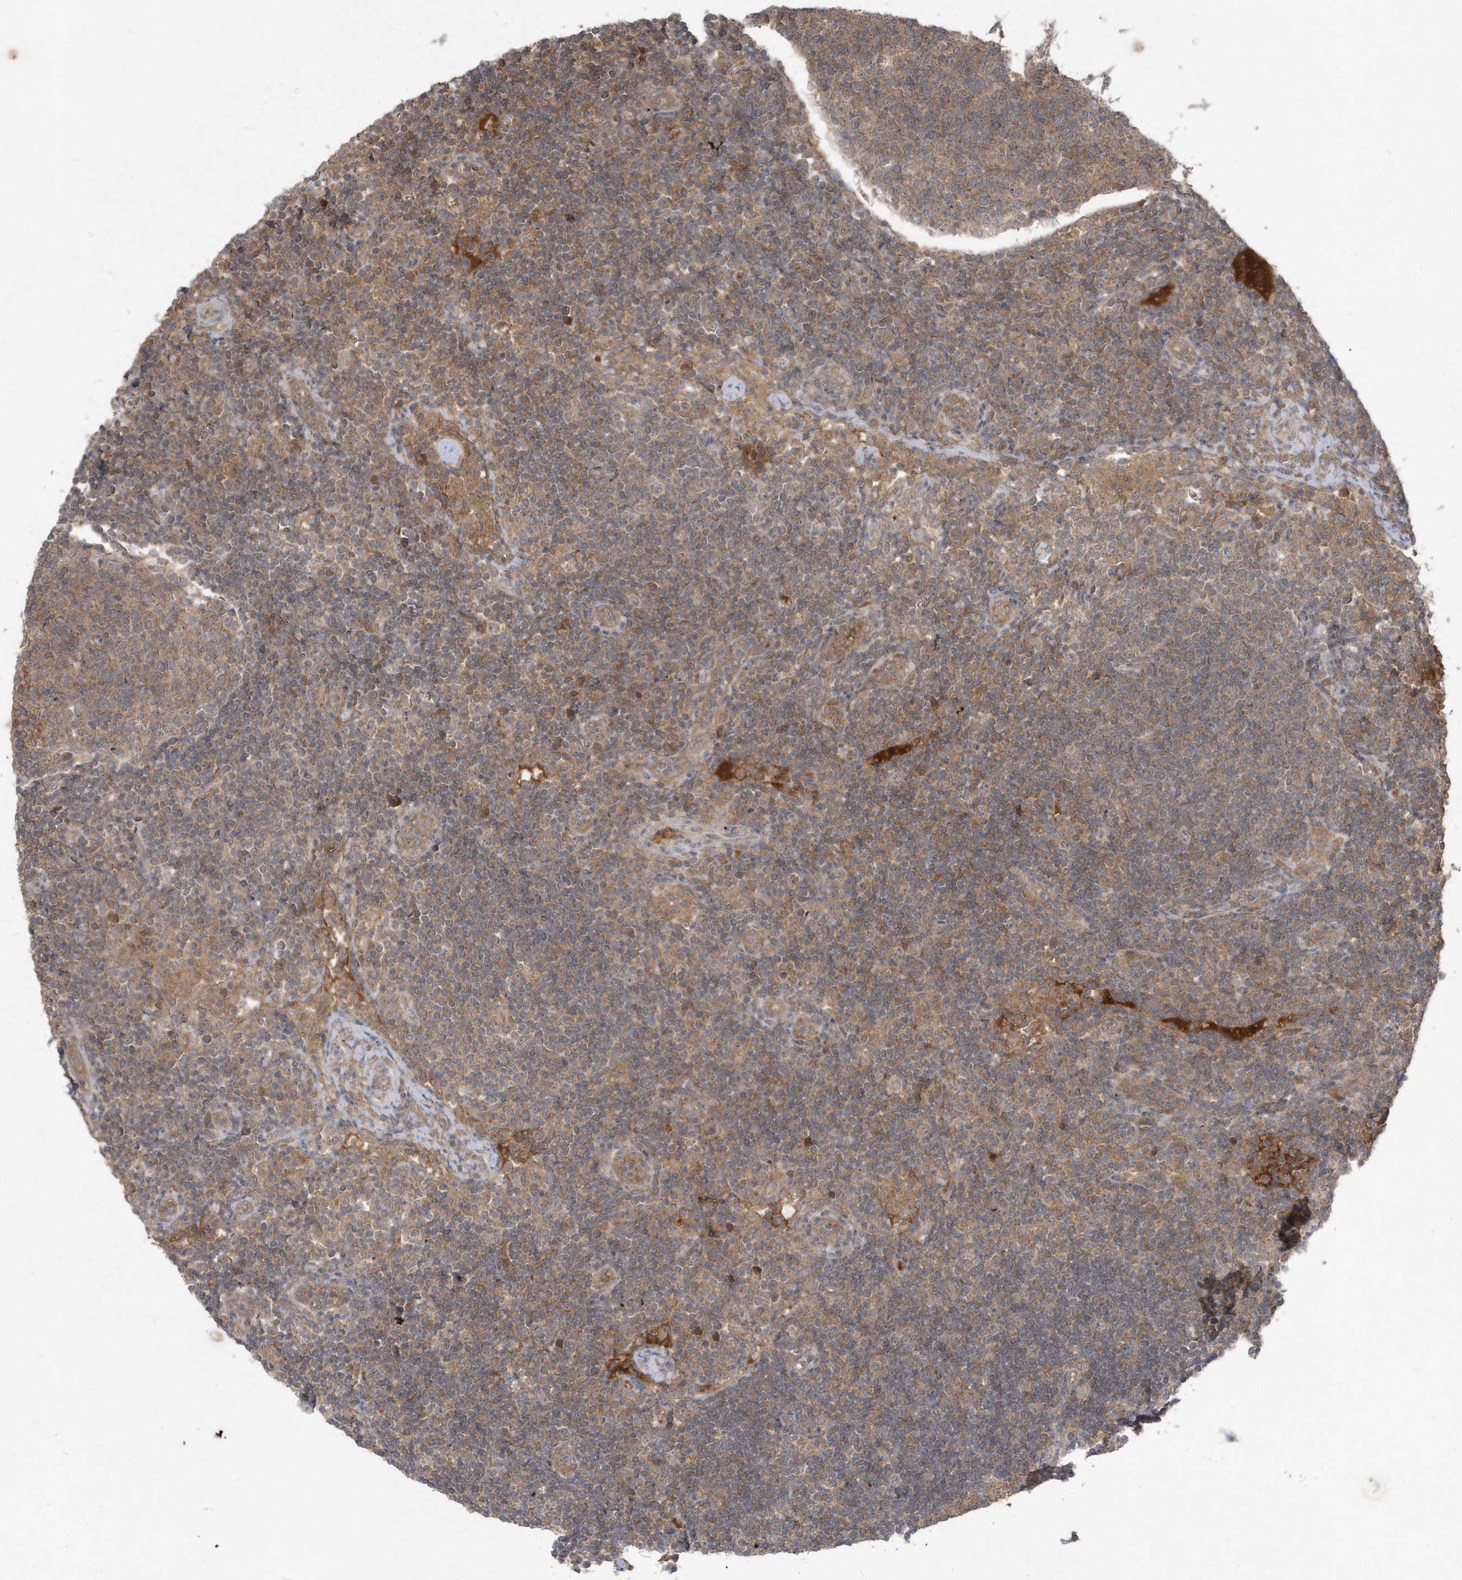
{"staining": {"intensity": "moderate", "quantity": ">75%", "location": "cytoplasmic/membranous"}, "tissue": "lymph node", "cell_type": "Germinal center cells", "image_type": "normal", "snomed": [{"axis": "morphology", "description": "Normal tissue, NOS"}, {"axis": "topography", "description": "Lymph node"}], "caption": "Lymph node was stained to show a protein in brown. There is medium levels of moderate cytoplasmic/membranous positivity in approximately >75% of germinal center cells. Immunohistochemistry stains the protein of interest in brown and the nuclei are stained blue.", "gene": "C1RL", "patient": {"sex": "female", "age": 53}}